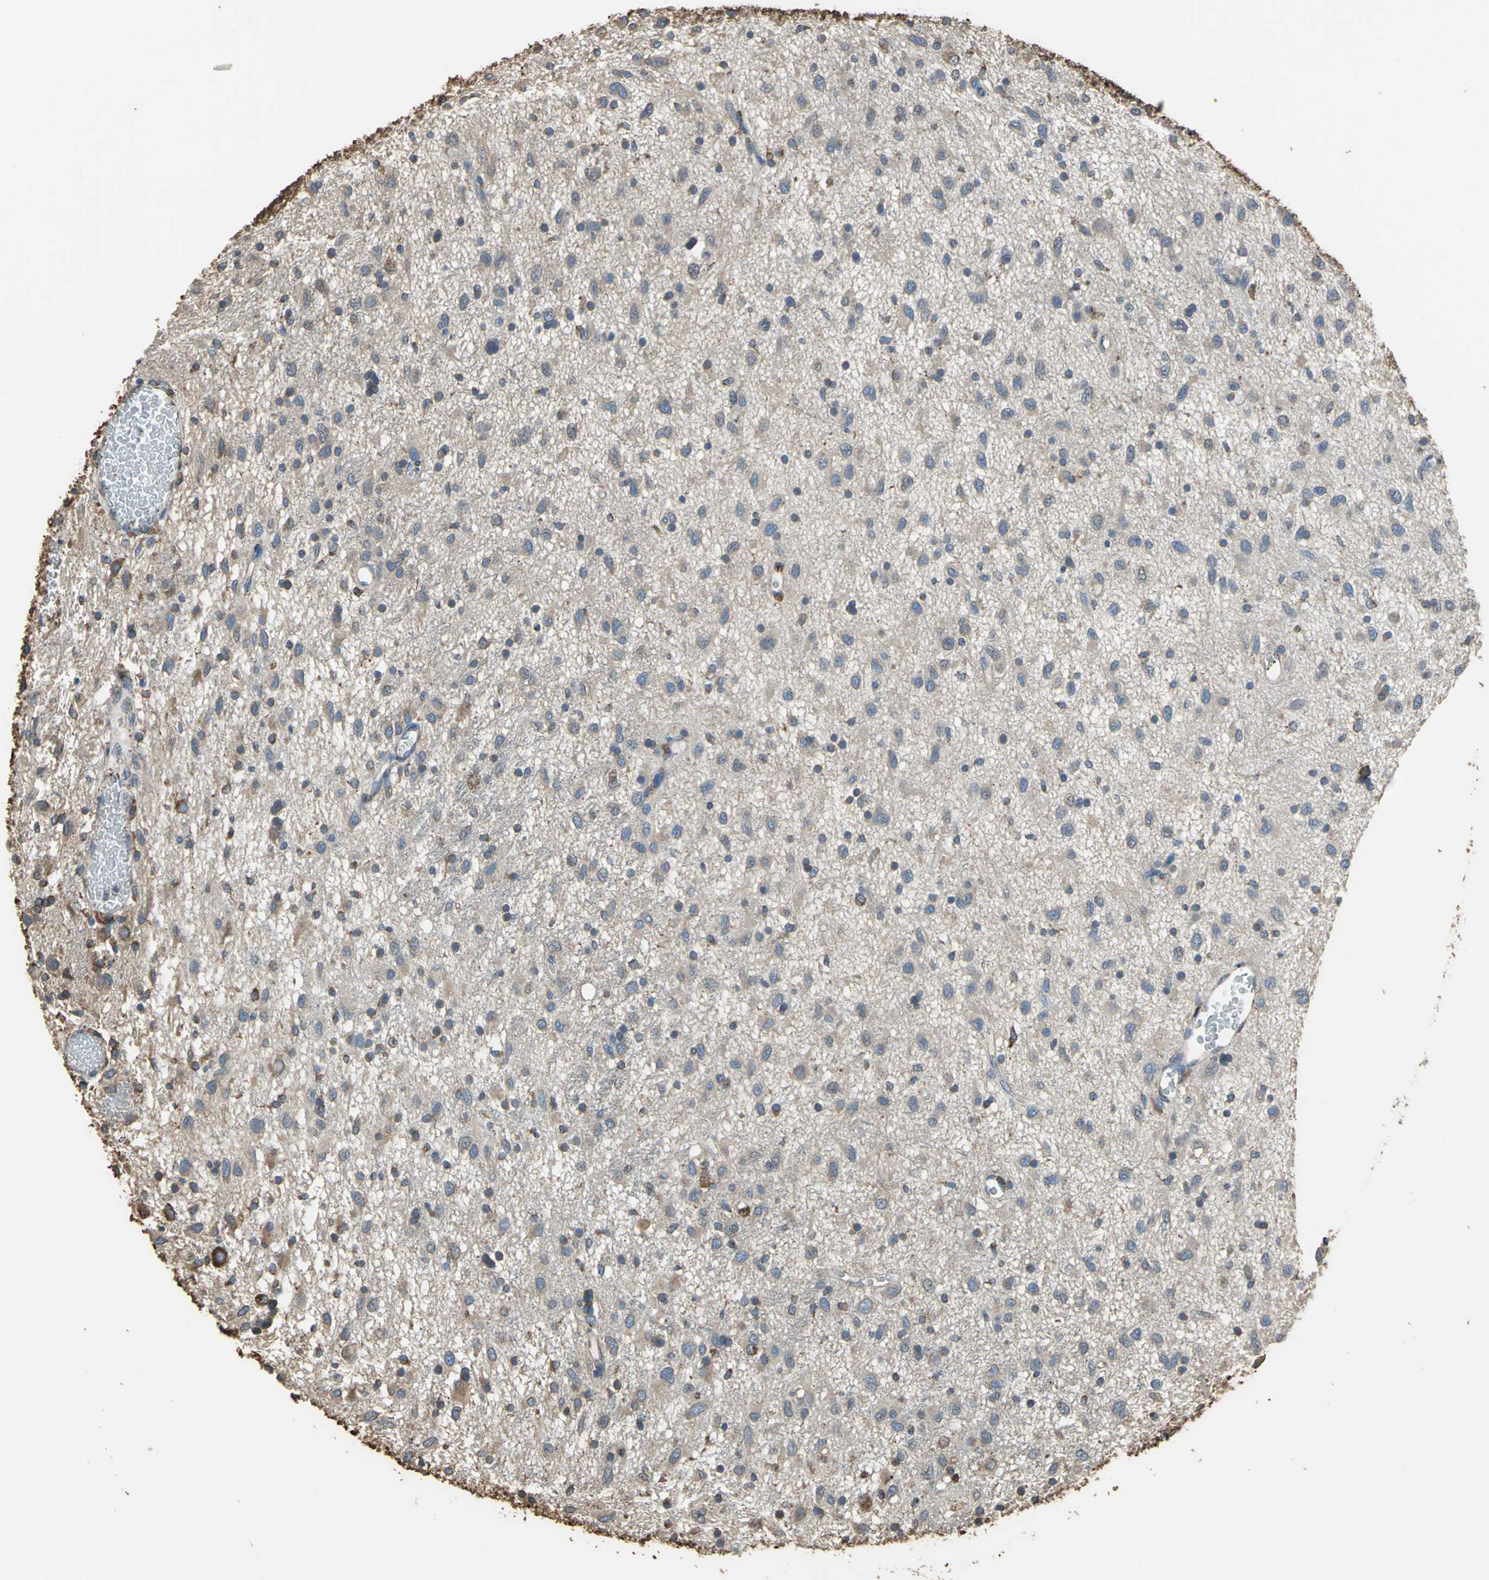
{"staining": {"intensity": "moderate", "quantity": ">75%", "location": "cytoplasmic/membranous"}, "tissue": "glioma", "cell_type": "Tumor cells", "image_type": "cancer", "snomed": [{"axis": "morphology", "description": "Glioma, malignant, Low grade"}, {"axis": "topography", "description": "Brain"}], "caption": "Protein expression analysis of malignant glioma (low-grade) demonstrates moderate cytoplasmic/membranous positivity in about >75% of tumor cells. (DAB IHC with brightfield microscopy, high magnification).", "gene": "GPANK1", "patient": {"sex": "male", "age": 77}}